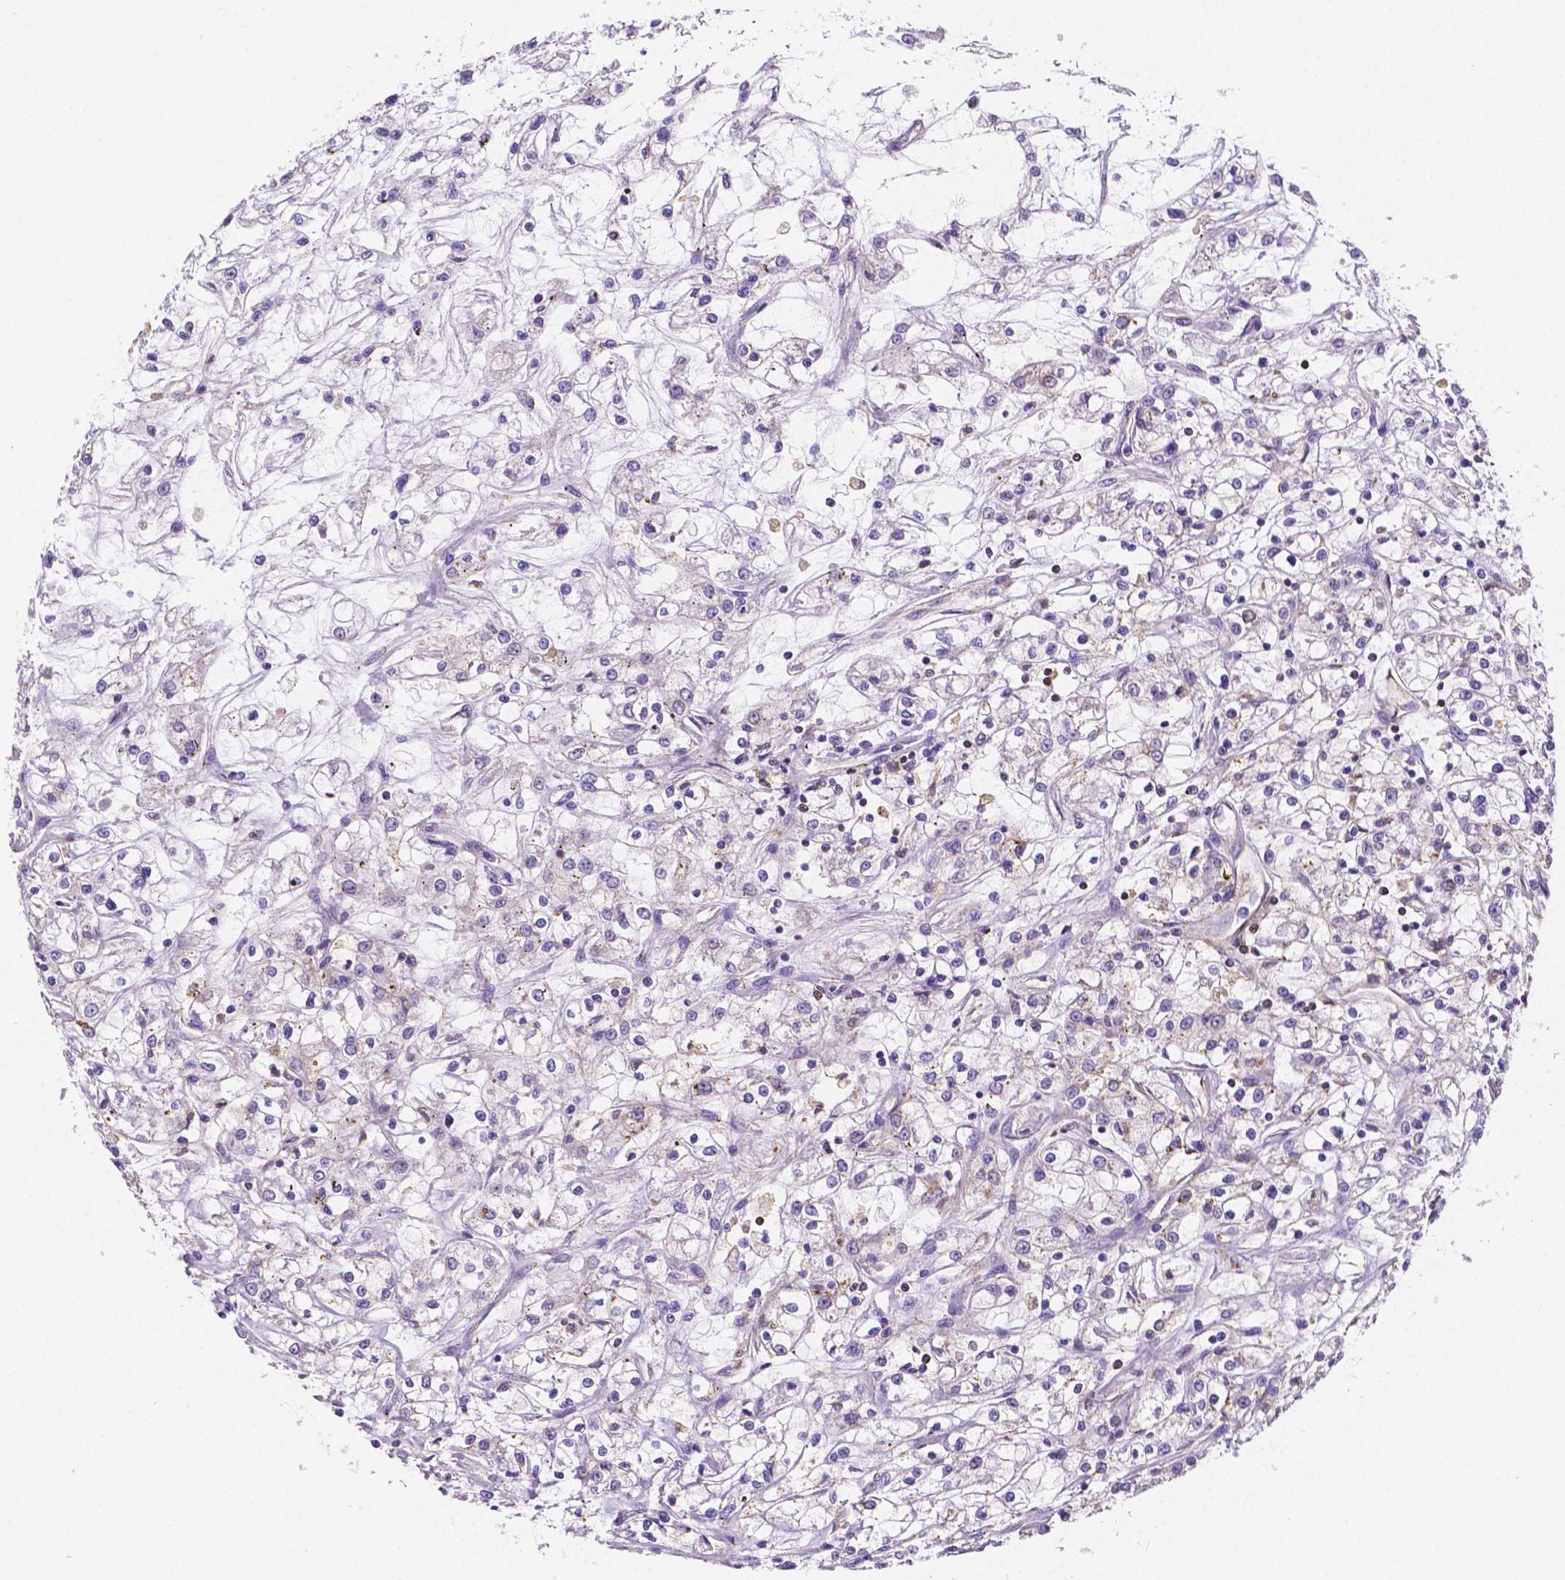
{"staining": {"intensity": "negative", "quantity": "none", "location": "none"}, "tissue": "renal cancer", "cell_type": "Tumor cells", "image_type": "cancer", "snomed": [{"axis": "morphology", "description": "Adenocarcinoma, NOS"}, {"axis": "topography", "description": "Kidney"}], "caption": "Tumor cells show no significant protein staining in renal cancer (adenocarcinoma). The staining was performed using DAB to visualize the protein expression in brown, while the nuclei were stained in blue with hematoxylin (Magnification: 20x).", "gene": "GABRD", "patient": {"sex": "female", "age": 59}}